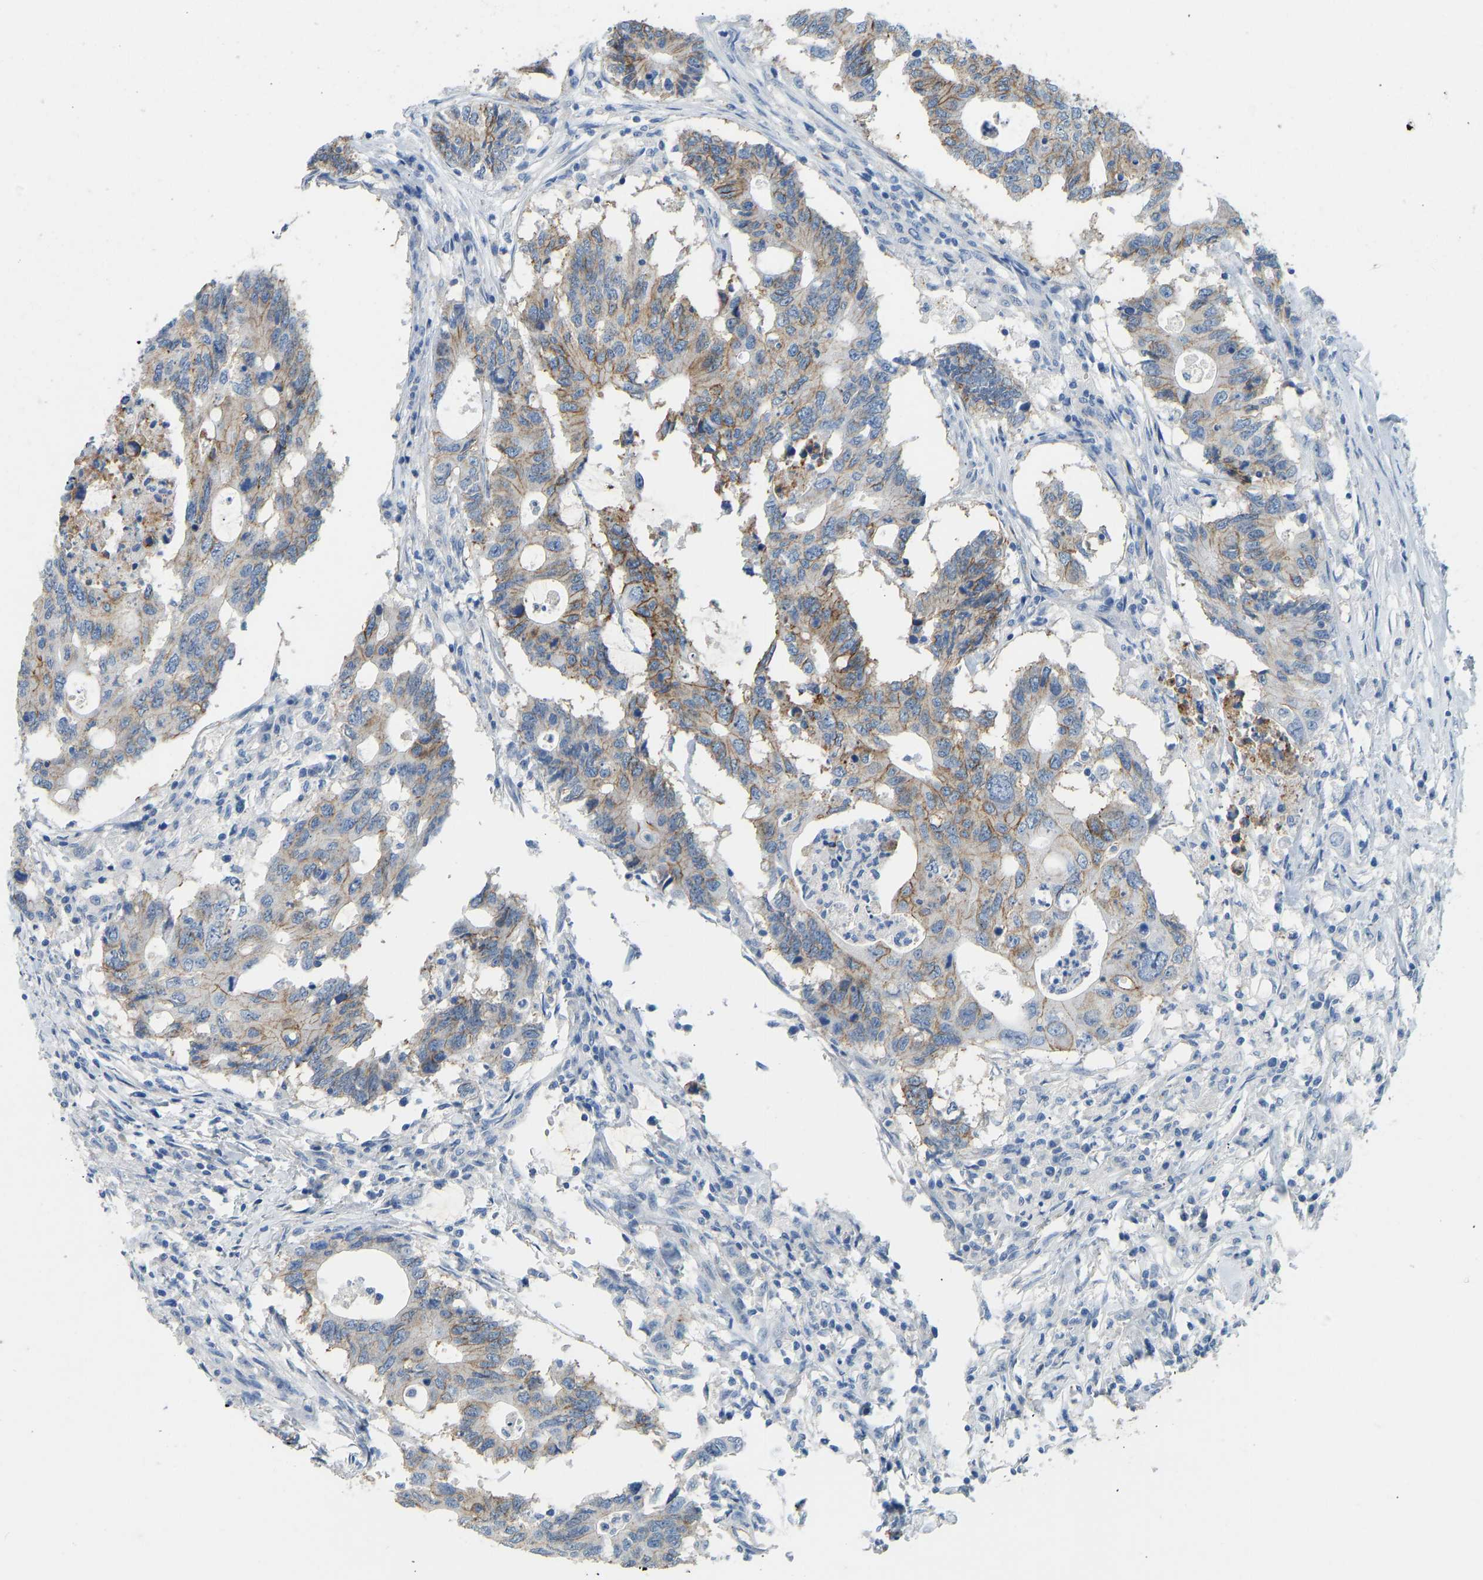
{"staining": {"intensity": "moderate", "quantity": "25%-75%", "location": "cytoplasmic/membranous"}, "tissue": "colorectal cancer", "cell_type": "Tumor cells", "image_type": "cancer", "snomed": [{"axis": "morphology", "description": "Adenocarcinoma, NOS"}, {"axis": "topography", "description": "Colon"}], "caption": "Immunohistochemical staining of colorectal cancer (adenocarcinoma) demonstrates medium levels of moderate cytoplasmic/membranous staining in about 25%-75% of tumor cells. (Brightfield microscopy of DAB IHC at high magnification).", "gene": "ATP1A1", "patient": {"sex": "male", "age": 71}}